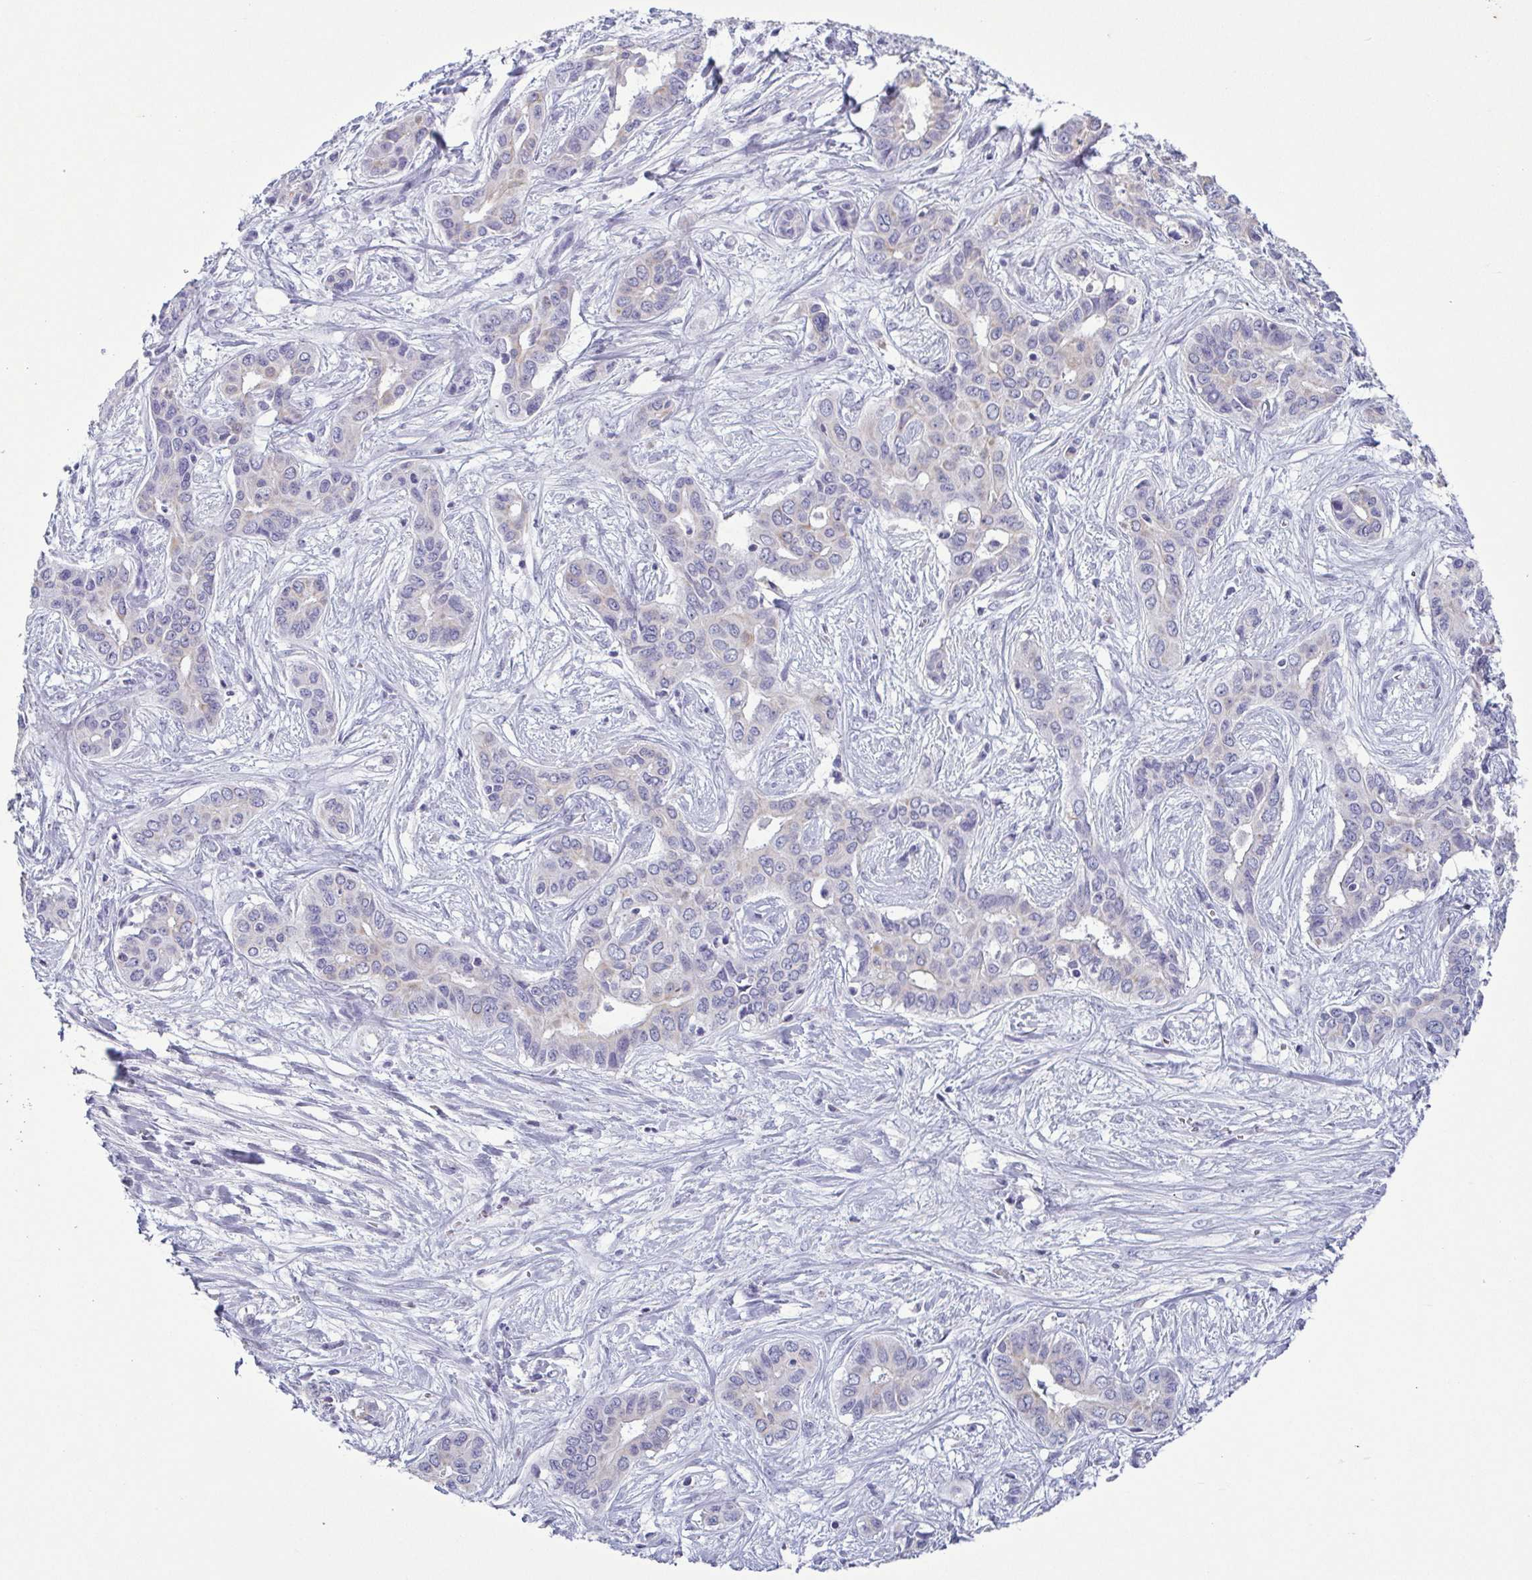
{"staining": {"intensity": "negative", "quantity": "none", "location": "none"}, "tissue": "liver cancer", "cell_type": "Tumor cells", "image_type": "cancer", "snomed": [{"axis": "morphology", "description": "Cholangiocarcinoma"}, {"axis": "topography", "description": "Liver"}], "caption": "Immunohistochemistry (IHC) micrograph of human liver cancer (cholangiocarcinoma) stained for a protein (brown), which demonstrates no positivity in tumor cells.", "gene": "KRT10", "patient": {"sex": "female", "age": 65}}